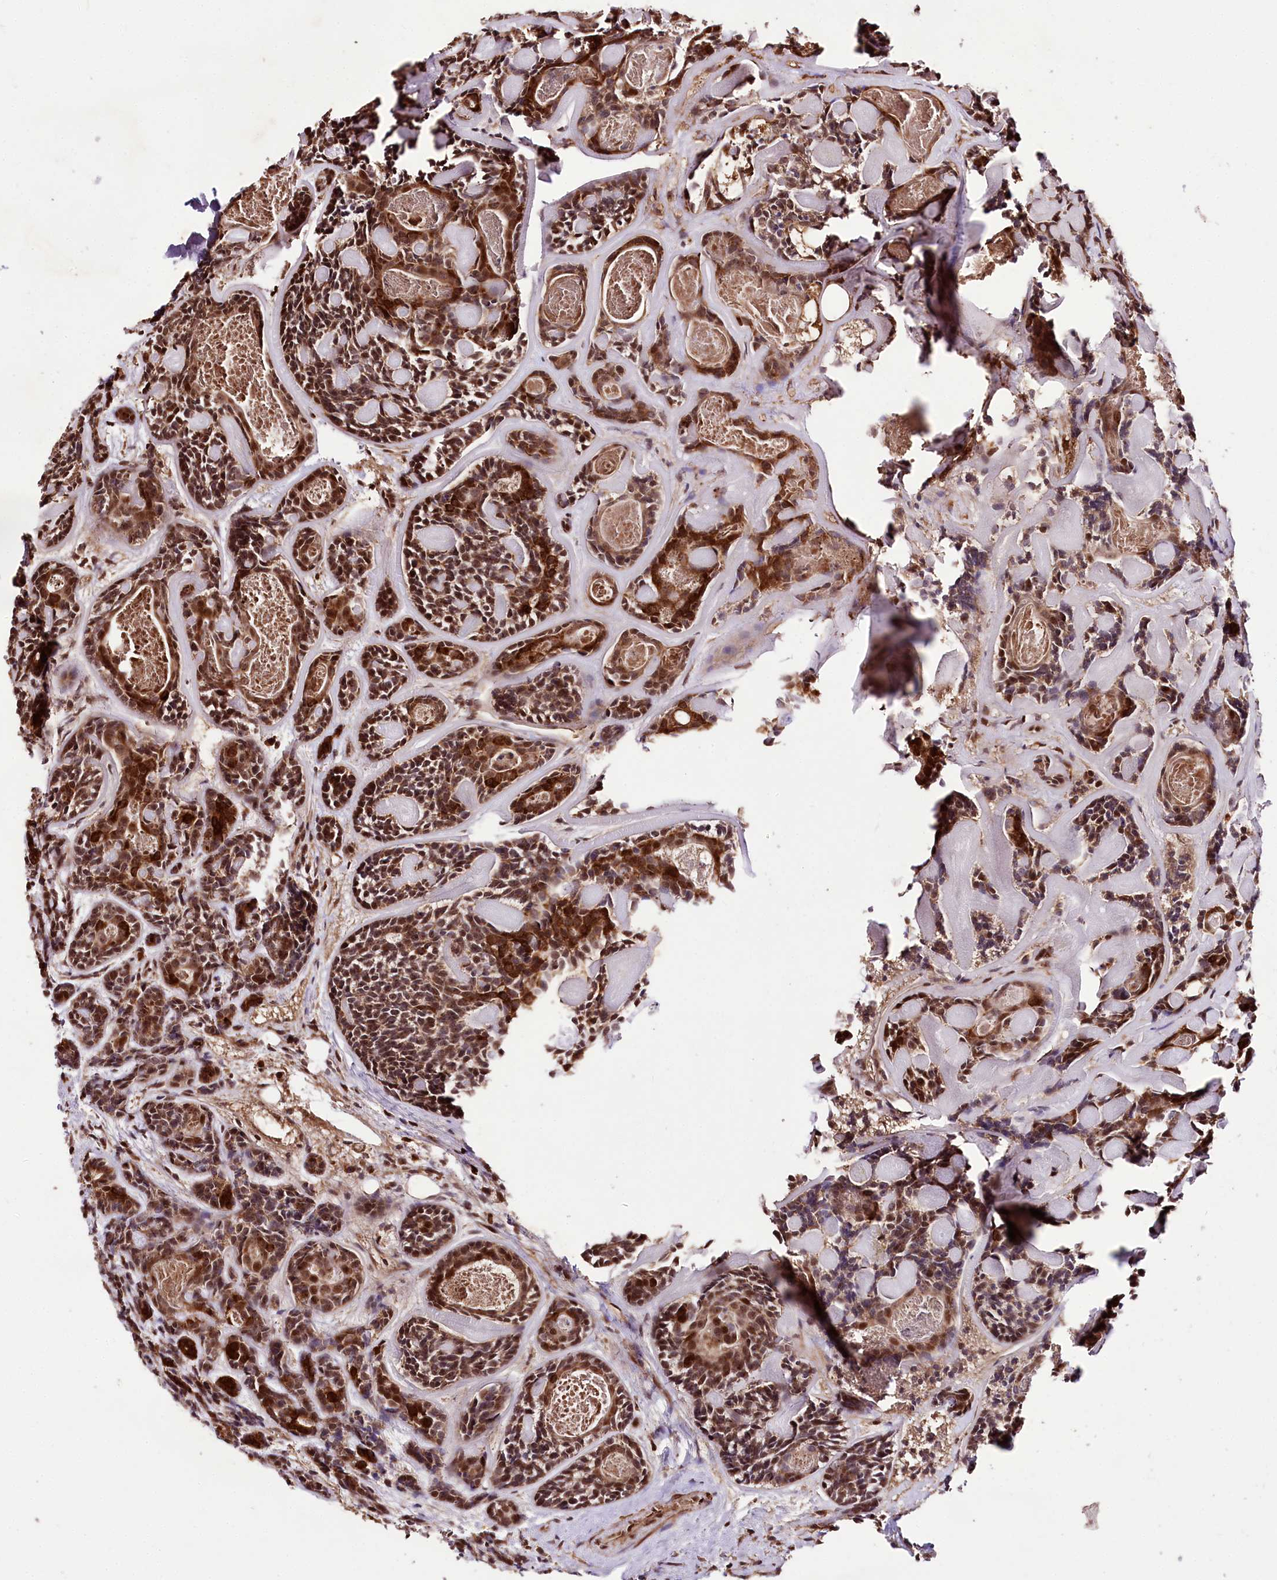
{"staining": {"intensity": "moderate", "quantity": ">75%", "location": "cytoplasmic/membranous,nuclear"}, "tissue": "head and neck cancer", "cell_type": "Tumor cells", "image_type": "cancer", "snomed": [{"axis": "morphology", "description": "Adenocarcinoma, NOS"}, {"axis": "topography", "description": "Salivary gland"}, {"axis": "topography", "description": "Head-Neck"}], "caption": "Head and neck adenocarcinoma was stained to show a protein in brown. There is medium levels of moderate cytoplasmic/membranous and nuclear positivity in about >75% of tumor cells. (DAB (3,3'-diaminobenzidine) IHC with brightfield microscopy, high magnification).", "gene": "DMP1", "patient": {"sex": "female", "age": 63}}